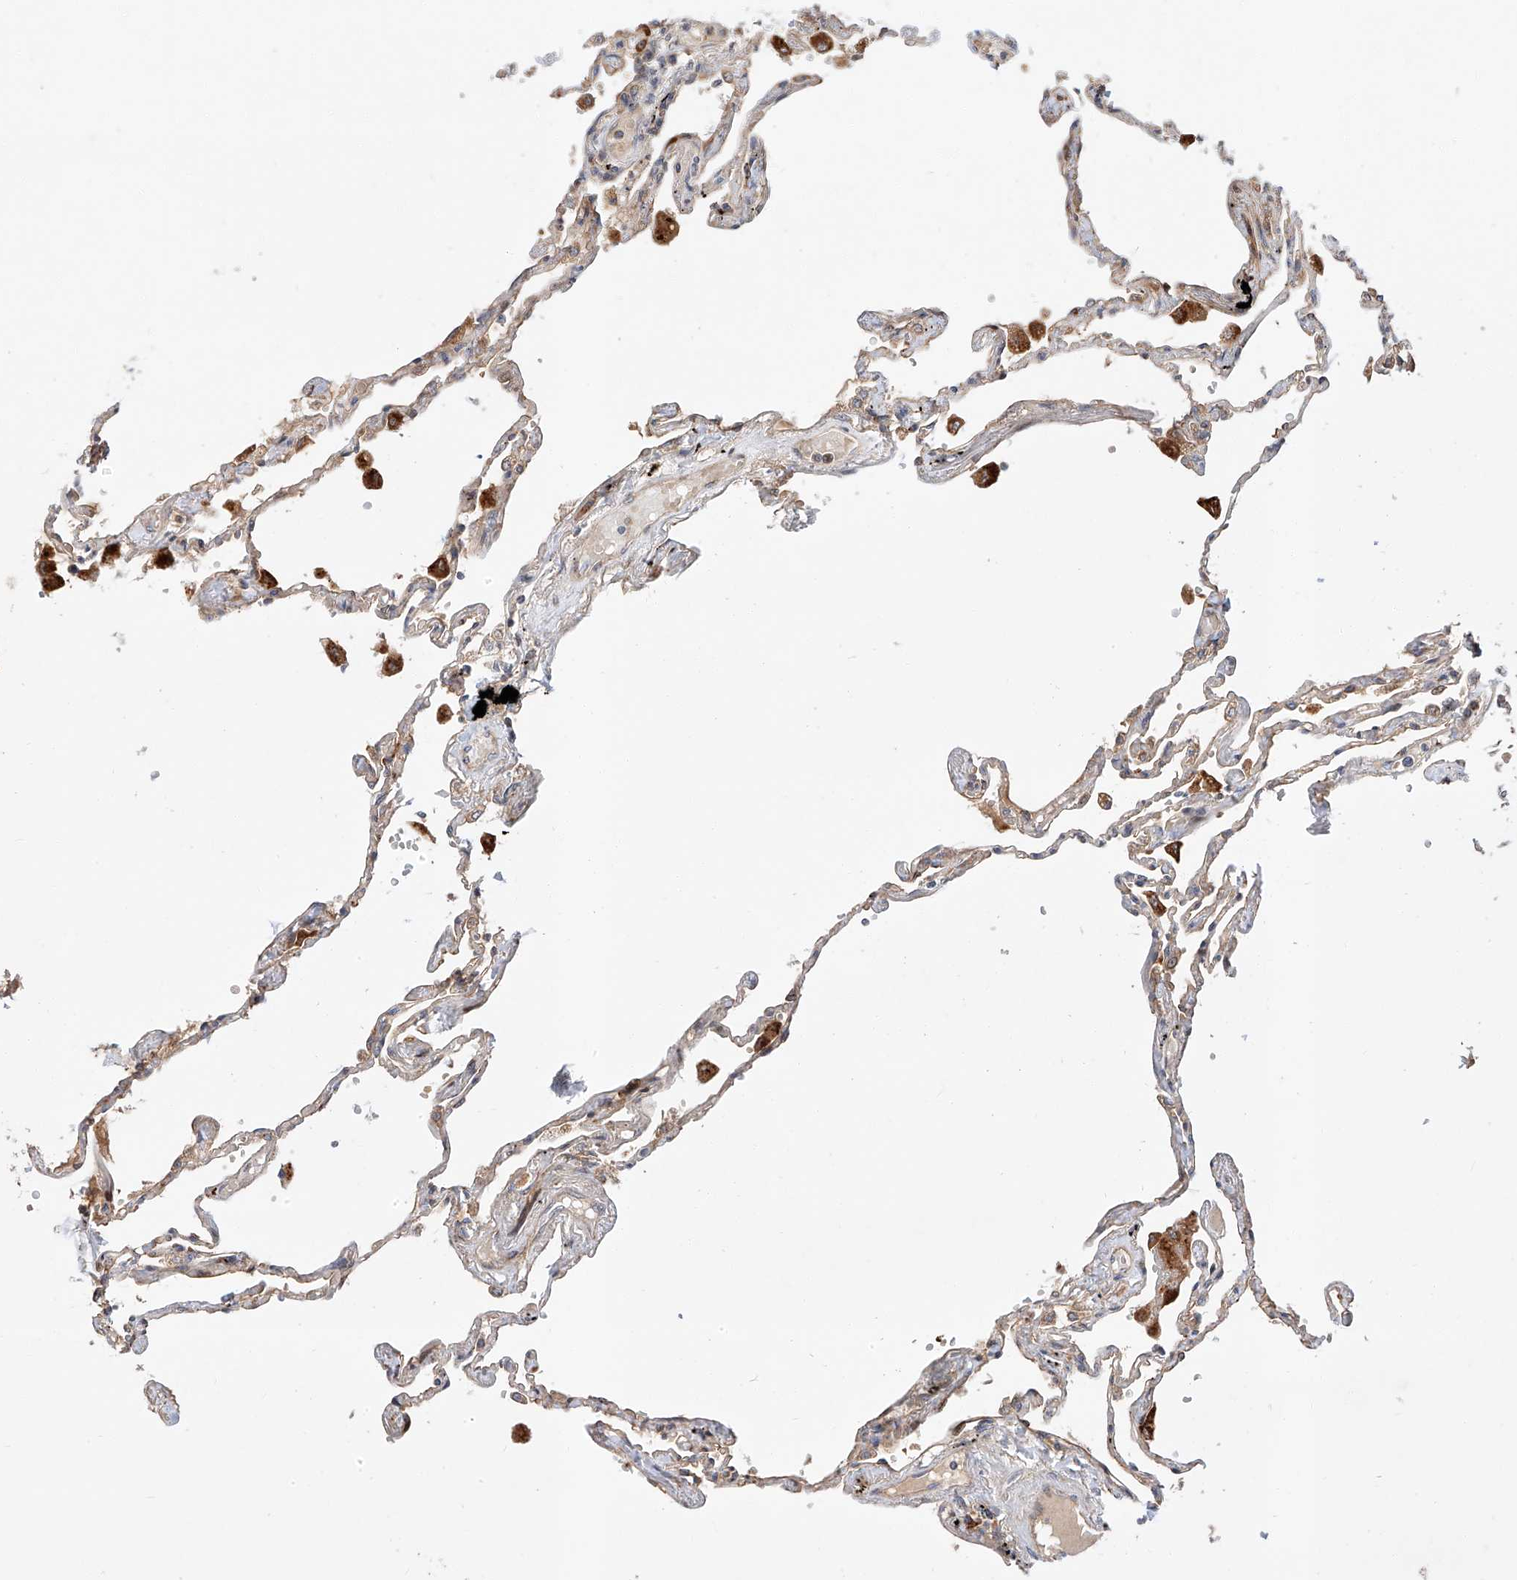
{"staining": {"intensity": "moderate", "quantity": "<25%", "location": "cytoplasmic/membranous"}, "tissue": "lung", "cell_type": "Alveolar cells", "image_type": "normal", "snomed": [{"axis": "morphology", "description": "Normal tissue, NOS"}, {"axis": "topography", "description": "Lung"}], "caption": "IHC photomicrograph of normal lung: lung stained using IHC exhibits low levels of moderate protein expression localized specifically in the cytoplasmic/membranous of alveolar cells, appearing as a cytoplasmic/membranous brown color.", "gene": "DIRAS3", "patient": {"sex": "female", "age": 67}}